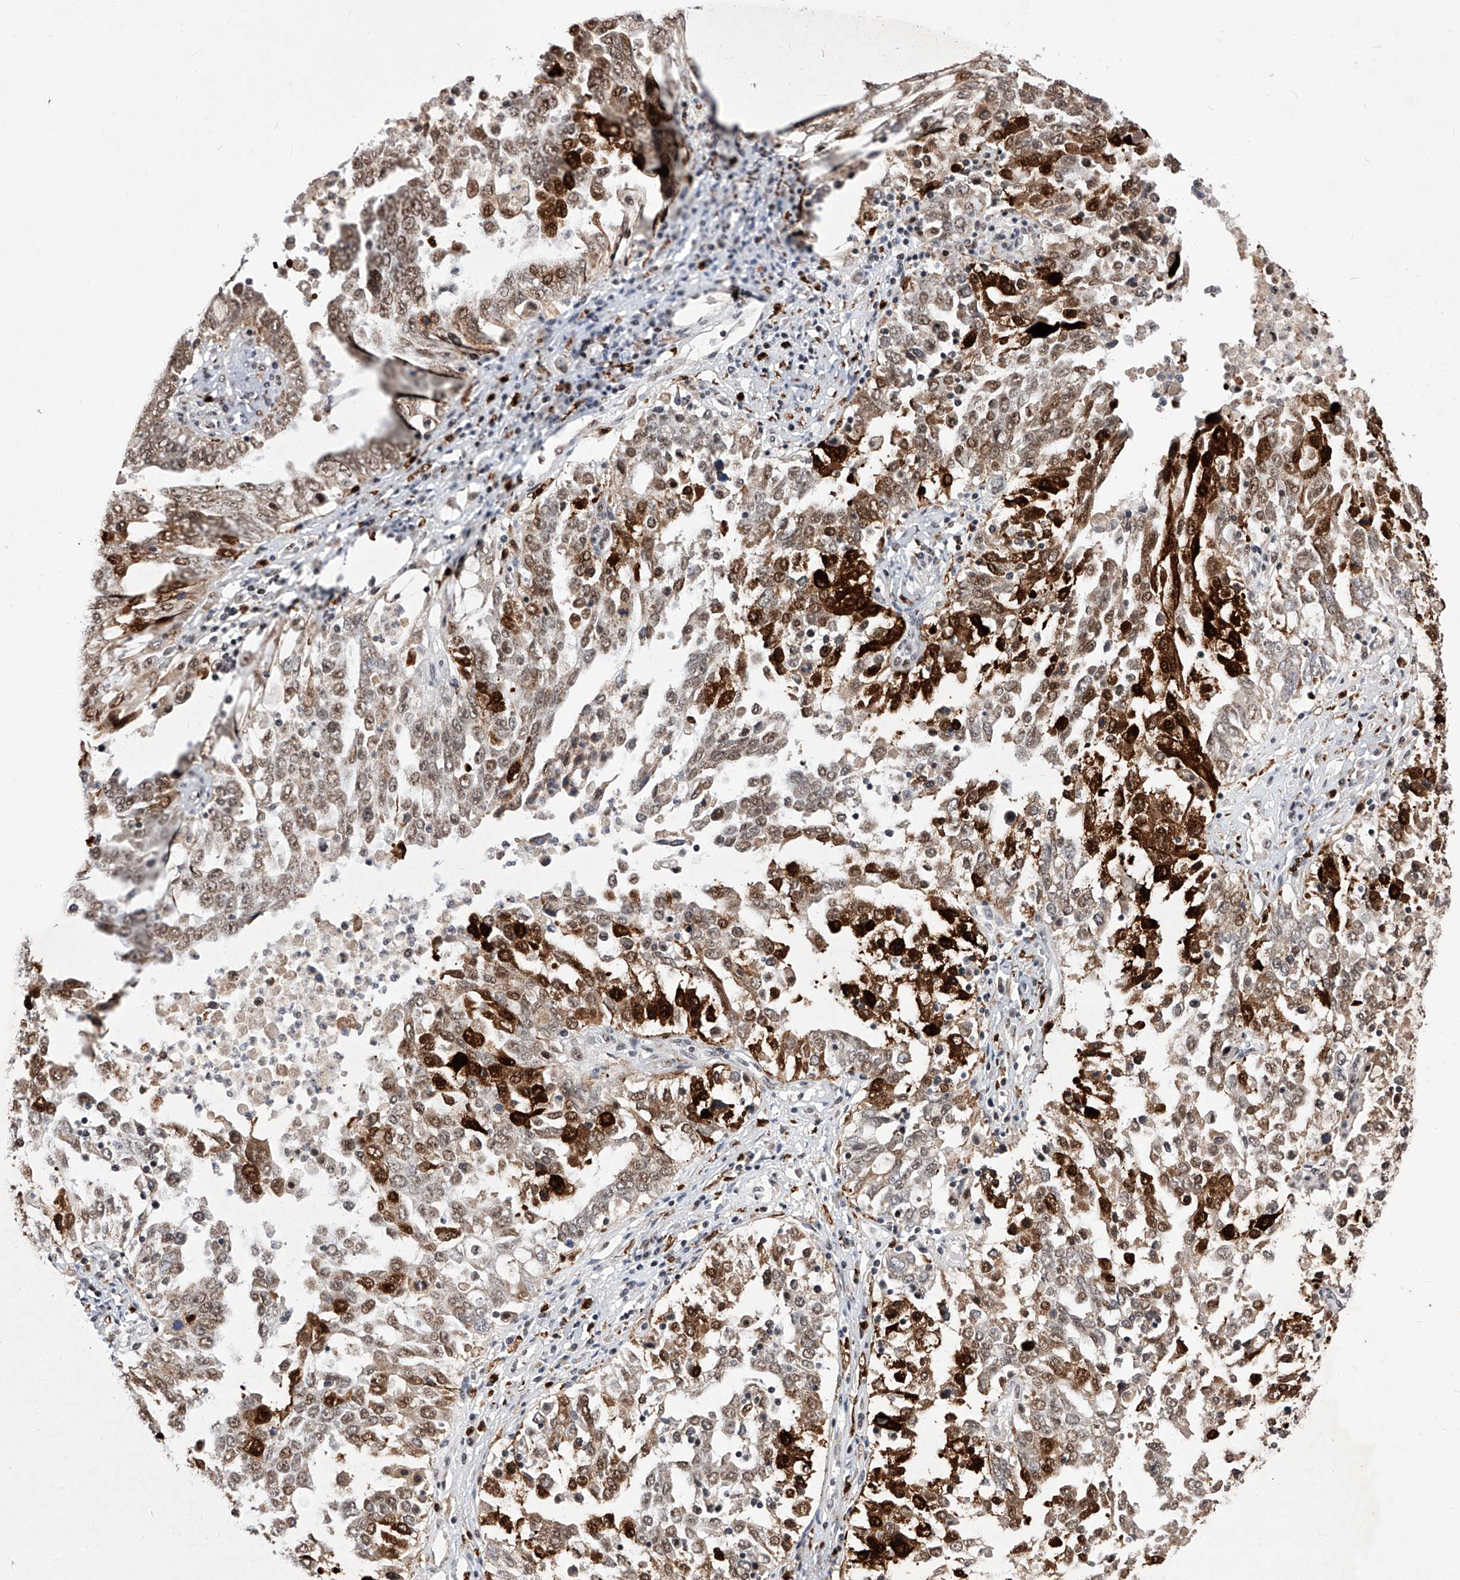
{"staining": {"intensity": "moderate", "quantity": ">75%", "location": "cytoplasmic/membranous,nuclear"}, "tissue": "ovarian cancer", "cell_type": "Tumor cells", "image_type": "cancer", "snomed": [{"axis": "morphology", "description": "Carcinoma, endometroid"}, {"axis": "topography", "description": "Ovary"}], "caption": "Ovarian cancer stained for a protein (brown) demonstrates moderate cytoplasmic/membranous and nuclear positive staining in about >75% of tumor cells.", "gene": "PHF5A", "patient": {"sex": "female", "age": 62}}